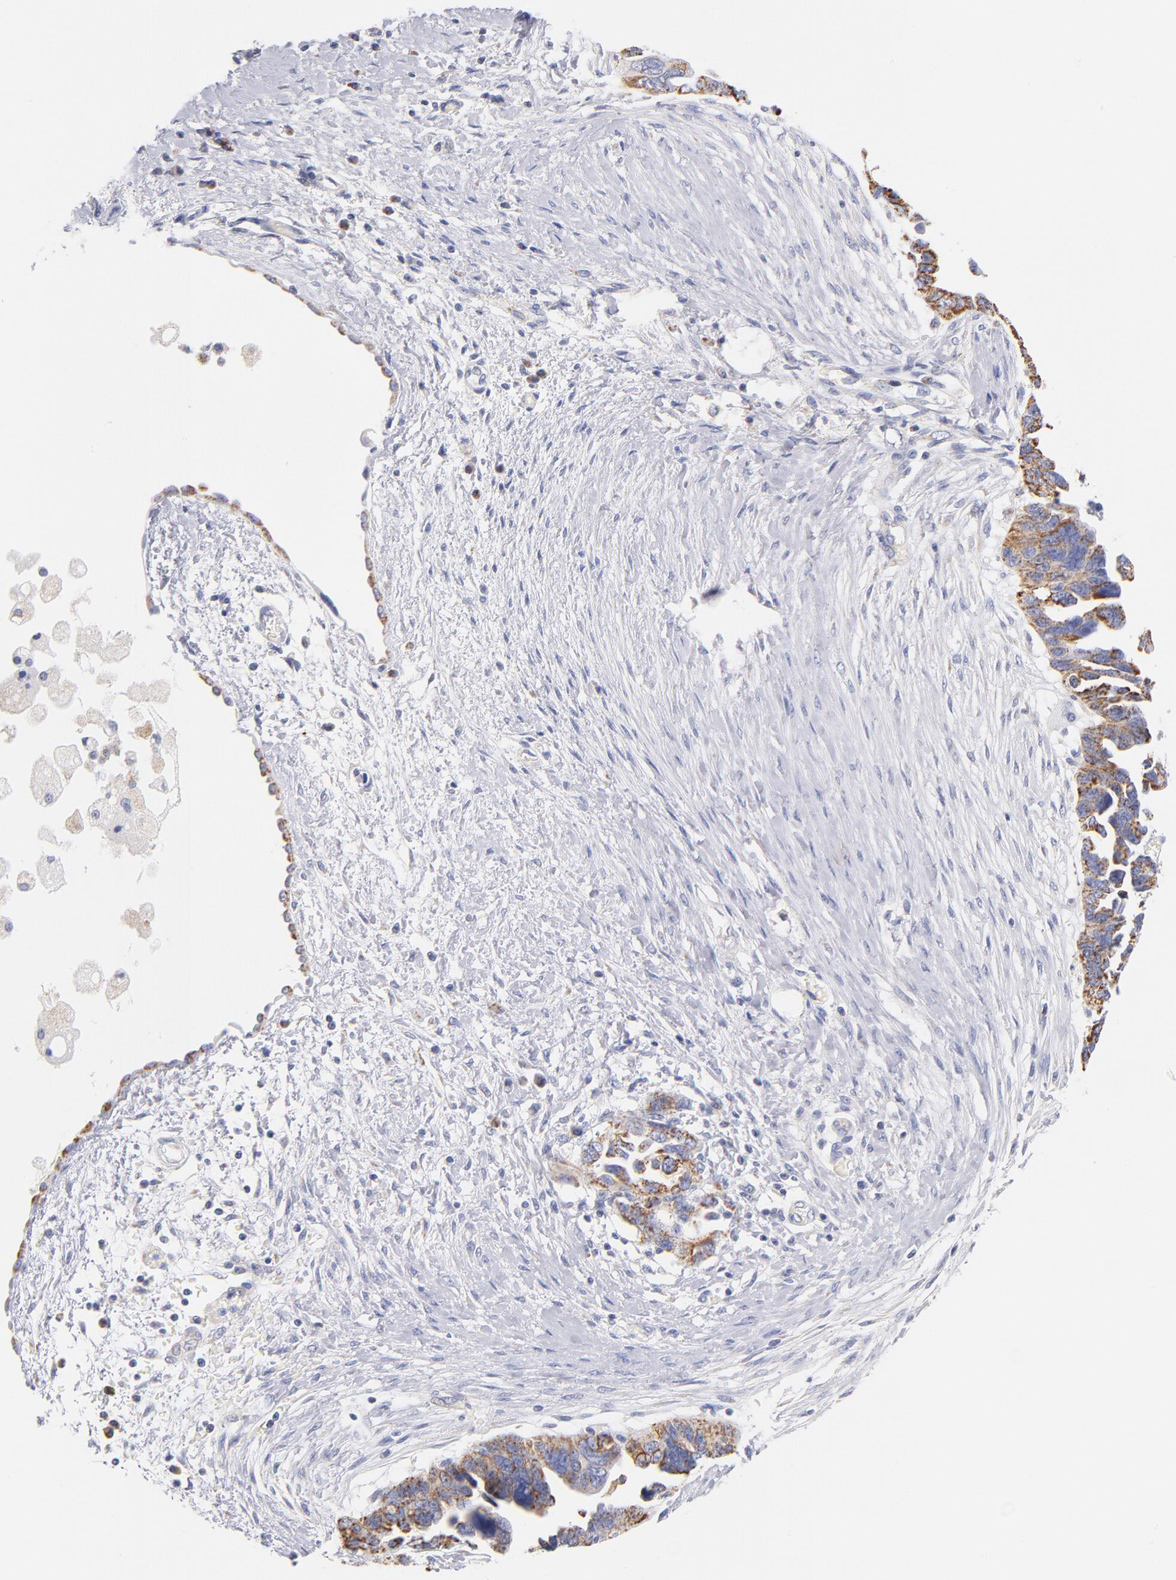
{"staining": {"intensity": "moderate", "quantity": ">75%", "location": "cytoplasmic/membranous"}, "tissue": "ovarian cancer", "cell_type": "Tumor cells", "image_type": "cancer", "snomed": [{"axis": "morphology", "description": "Cystadenocarcinoma, serous, NOS"}, {"axis": "topography", "description": "Ovary"}], "caption": "Immunohistochemistry image of serous cystadenocarcinoma (ovarian) stained for a protein (brown), which reveals medium levels of moderate cytoplasmic/membranous positivity in about >75% of tumor cells.", "gene": "AIFM1", "patient": {"sex": "female", "age": 63}}